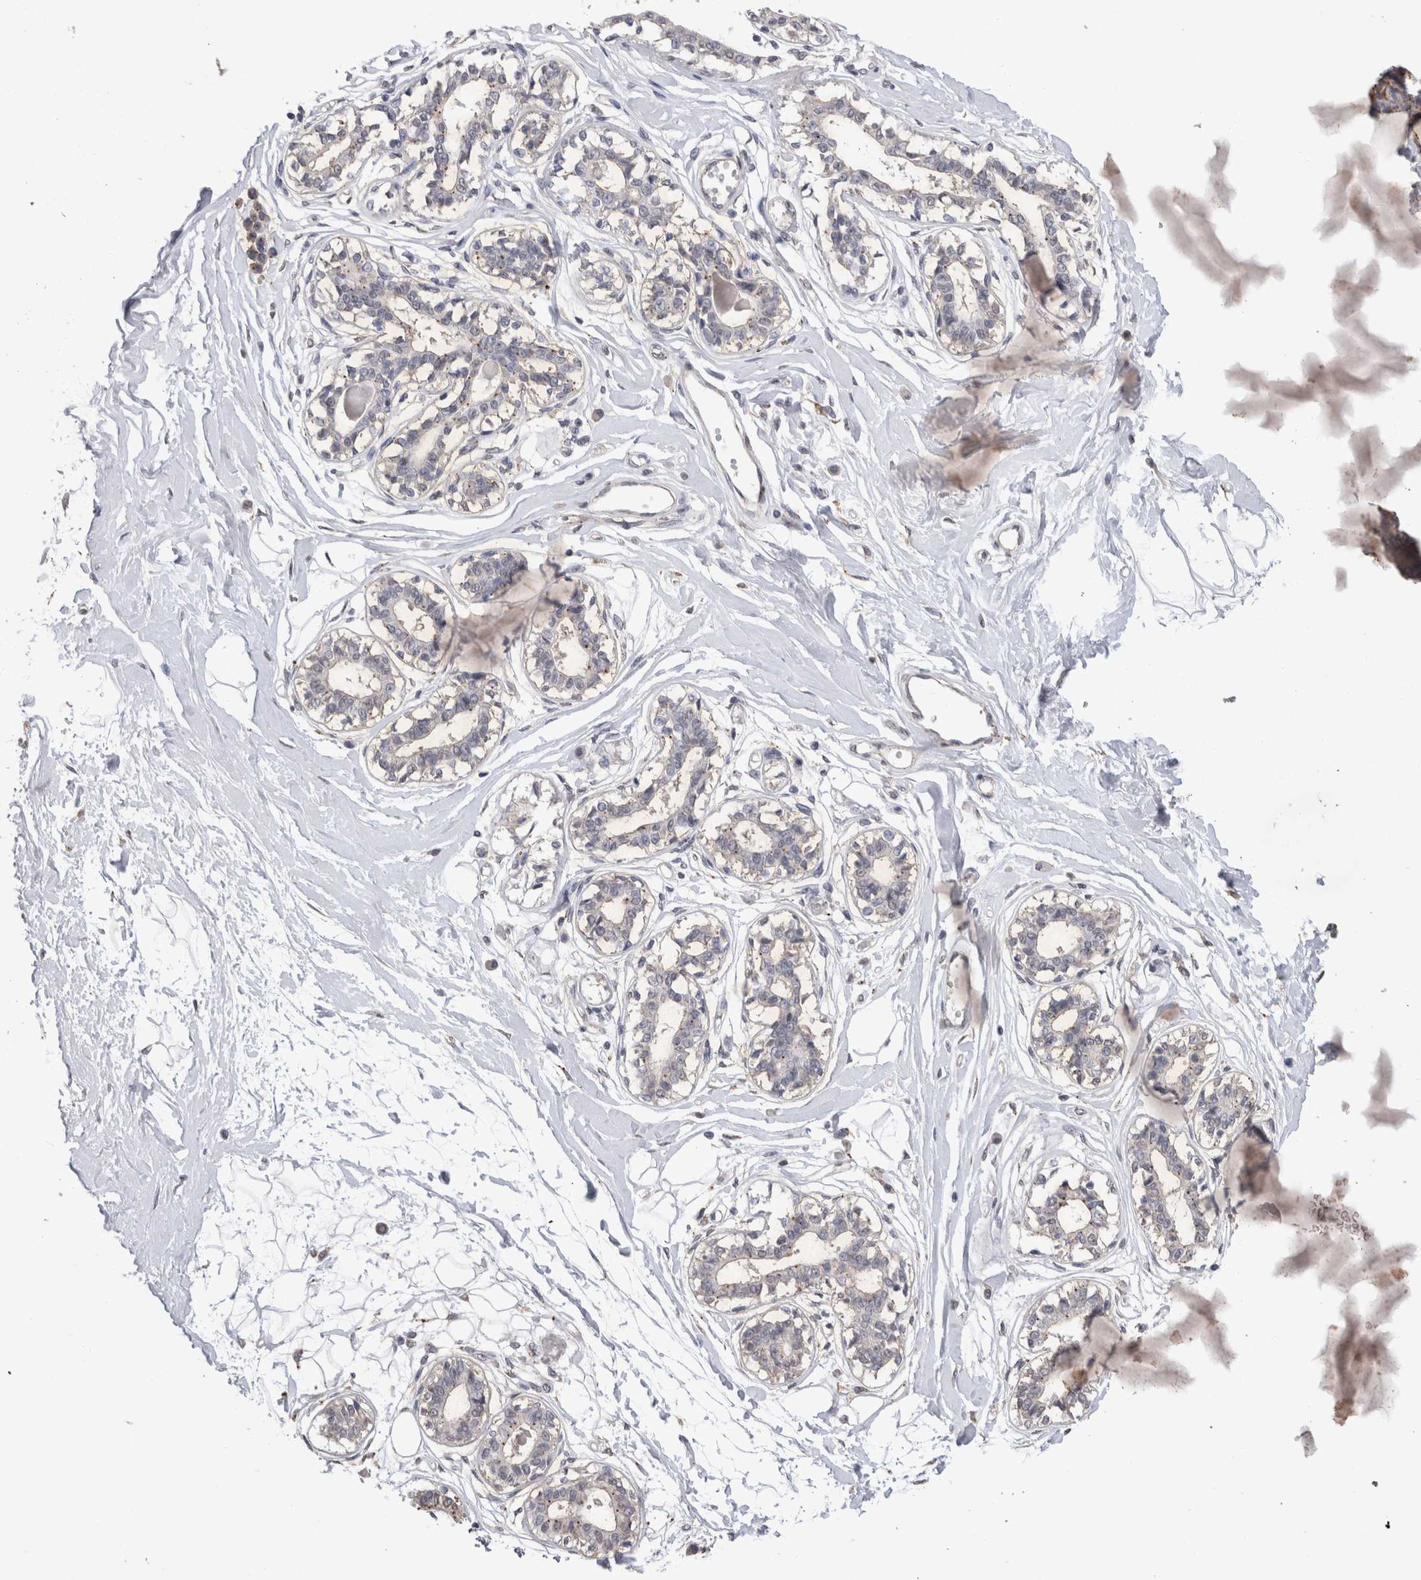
{"staining": {"intensity": "negative", "quantity": "none", "location": "none"}, "tissue": "breast", "cell_type": "Adipocytes", "image_type": "normal", "snomed": [{"axis": "morphology", "description": "Normal tissue, NOS"}, {"axis": "topography", "description": "Breast"}], "caption": "Immunohistochemistry (IHC) image of normal breast stained for a protein (brown), which demonstrates no staining in adipocytes.", "gene": "CDH6", "patient": {"sex": "female", "age": 45}}